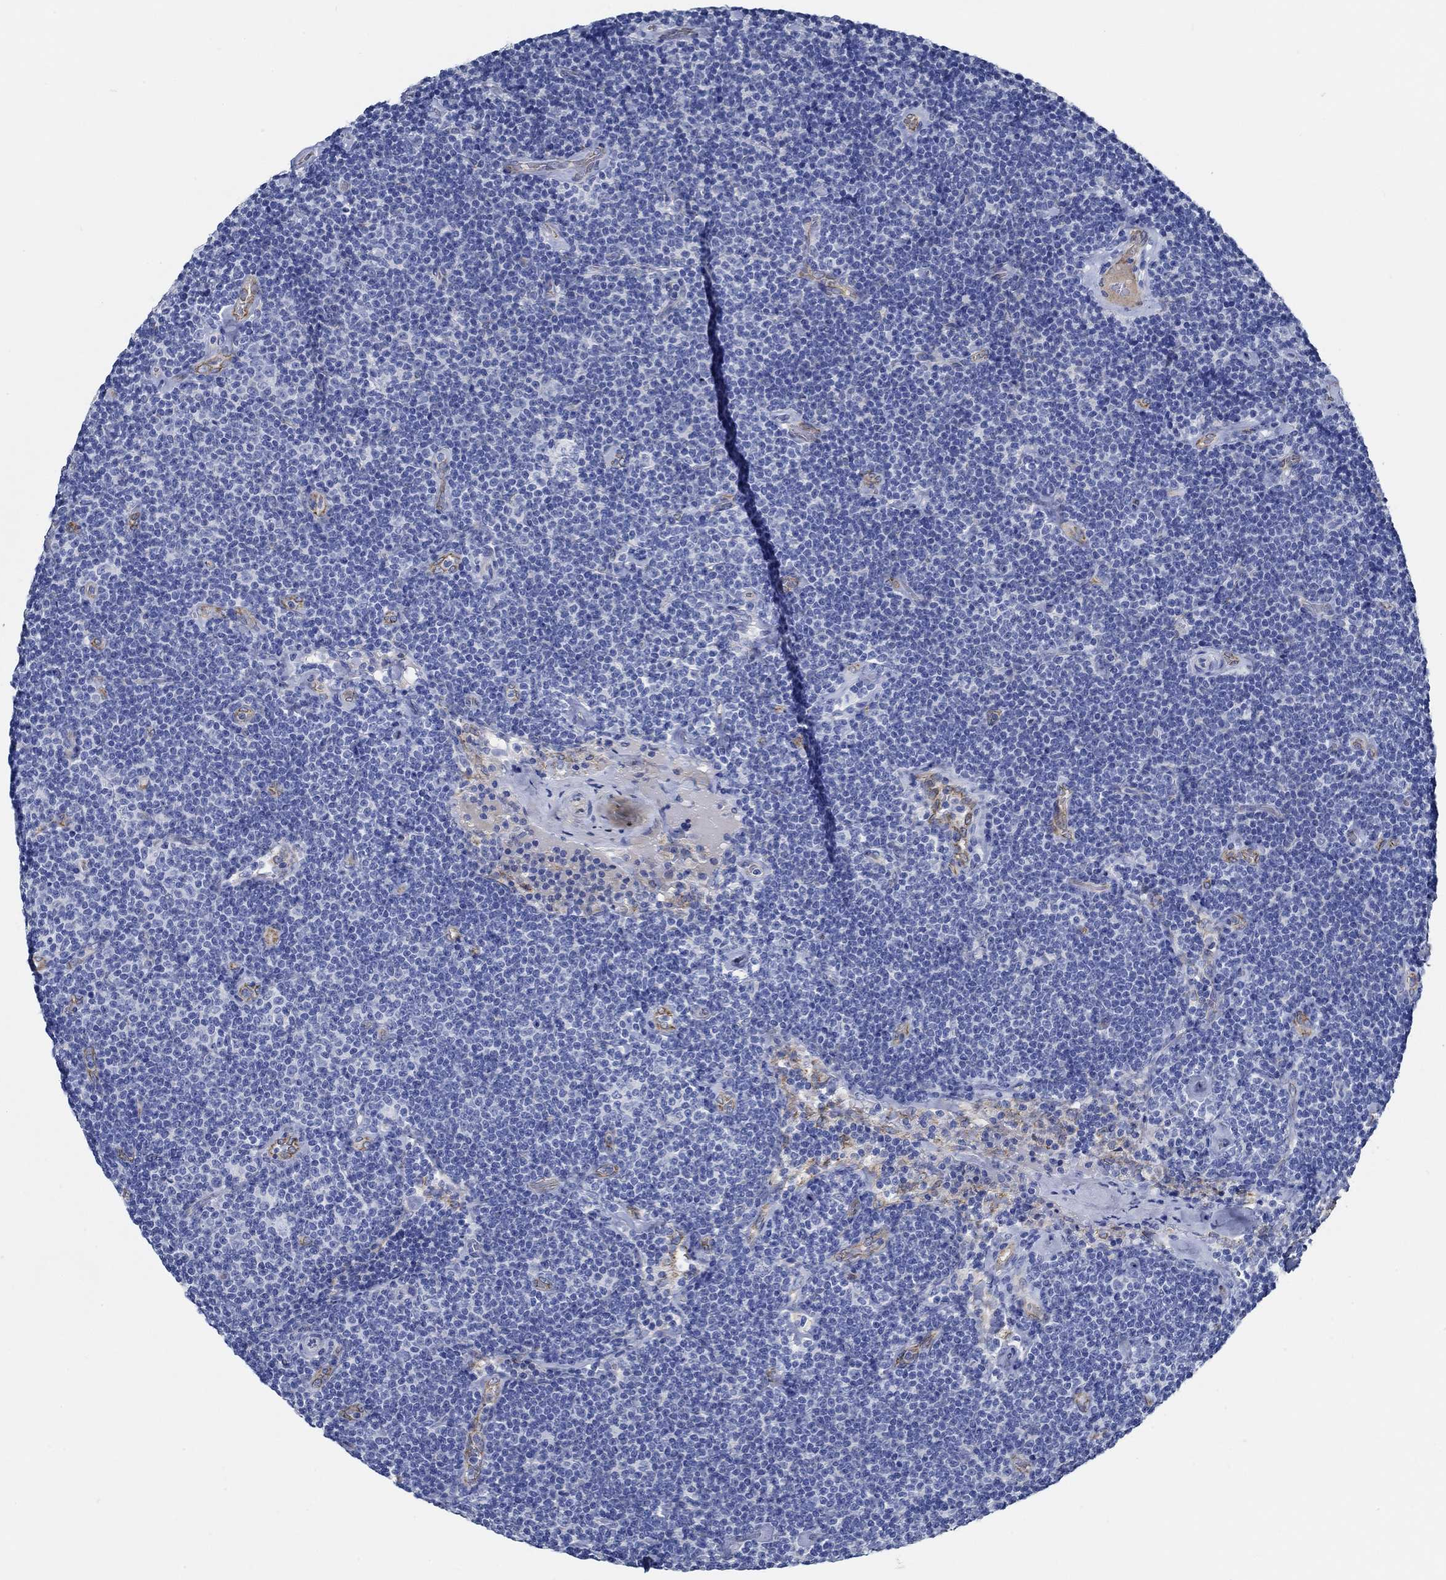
{"staining": {"intensity": "negative", "quantity": "none", "location": "none"}, "tissue": "lymphoma", "cell_type": "Tumor cells", "image_type": "cancer", "snomed": [{"axis": "morphology", "description": "Malignant lymphoma, non-Hodgkin's type, Low grade"}, {"axis": "topography", "description": "Lymph node"}], "caption": "High power microscopy histopathology image of an immunohistochemistry histopathology image of lymphoma, revealing no significant staining in tumor cells.", "gene": "HECW2", "patient": {"sex": "male", "age": 81}}